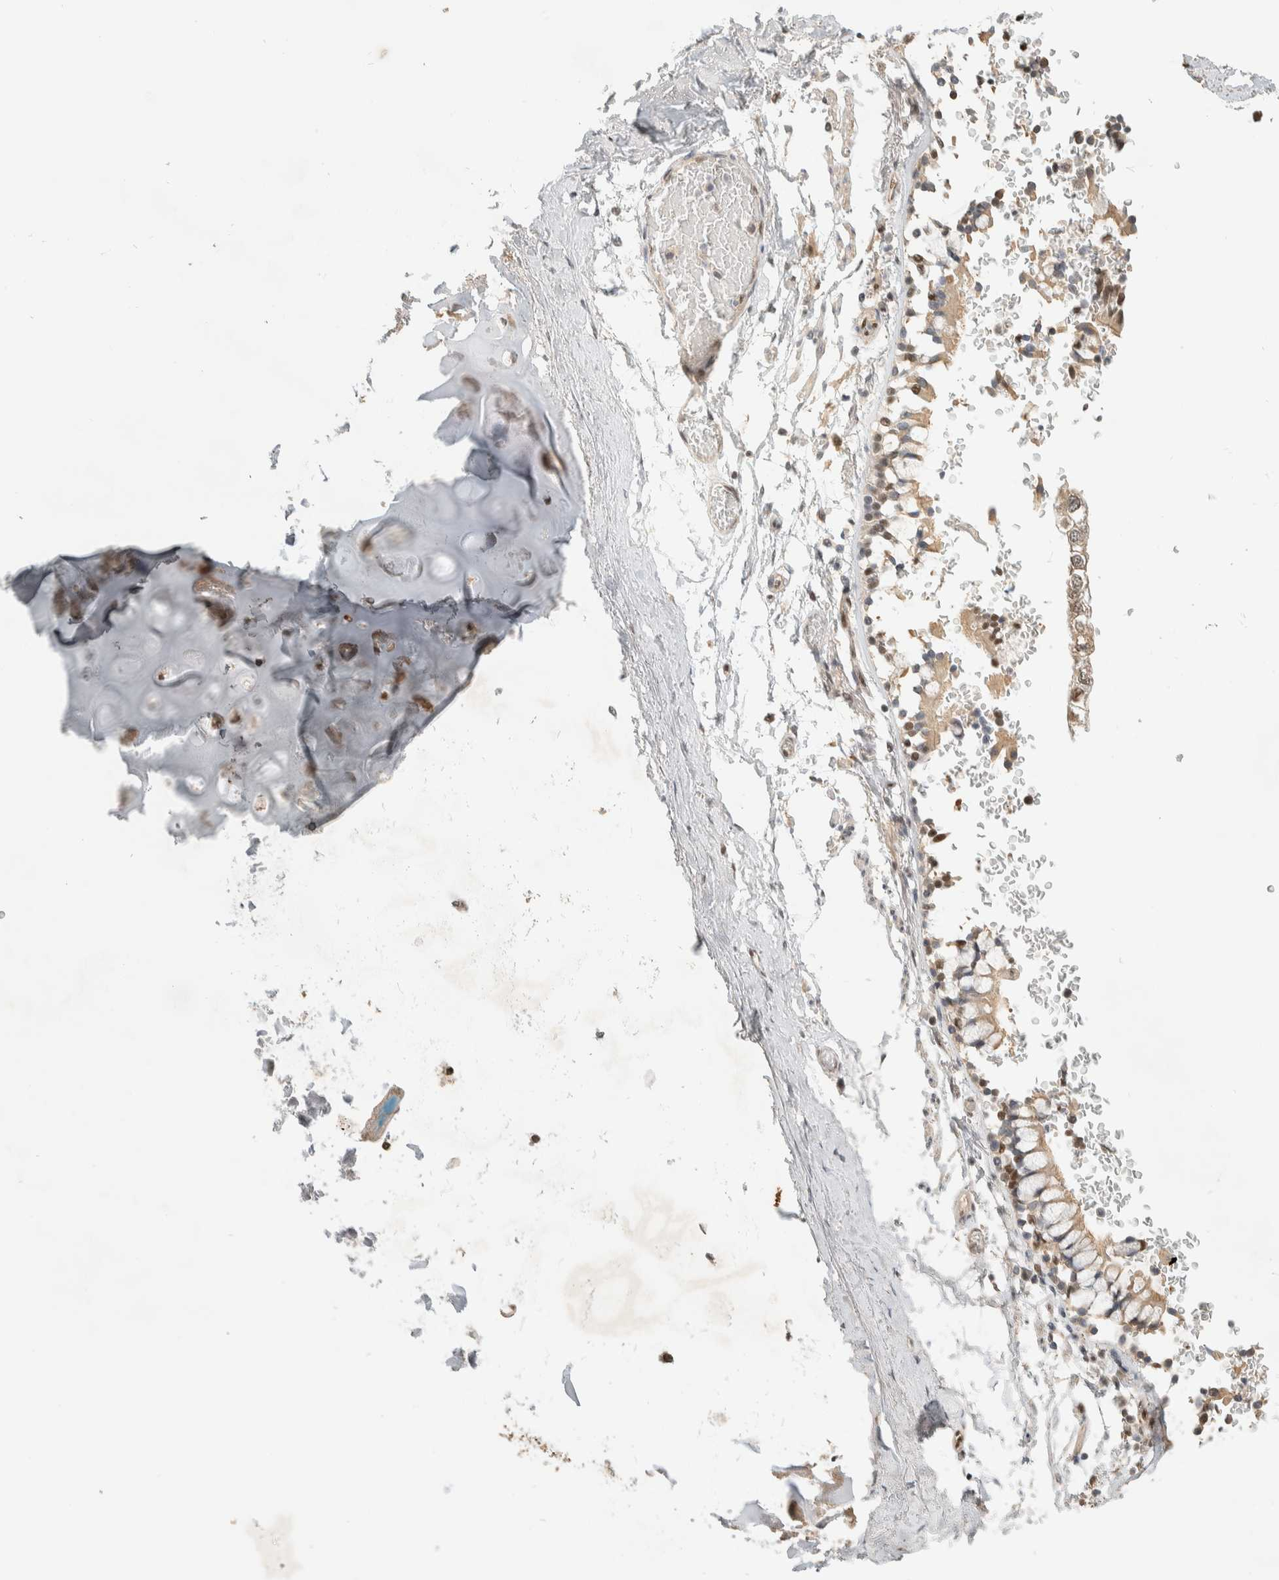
{"staining": {"intensity": "moderate", "quantity": "<25%", "location": "none"}, "tissue": "adipose tissue", "cell_type": "Adipocytes", "image_type": "normal", "snomed": [{"axis": "morphology", "description": "Normal tissue, NOS"}, {"axis": "topography", "description": "Cartilage tissue"}, {"axis": "topography", "description": "Lung"}], "caption": "Moderate None expression for a protein is appreciated in approximately <25% of adipocytes of benign adipose tissue using immunohistochemistry (IHC).", "gene": "PUS7", "patient": {"sex": "female", "age": 77}}